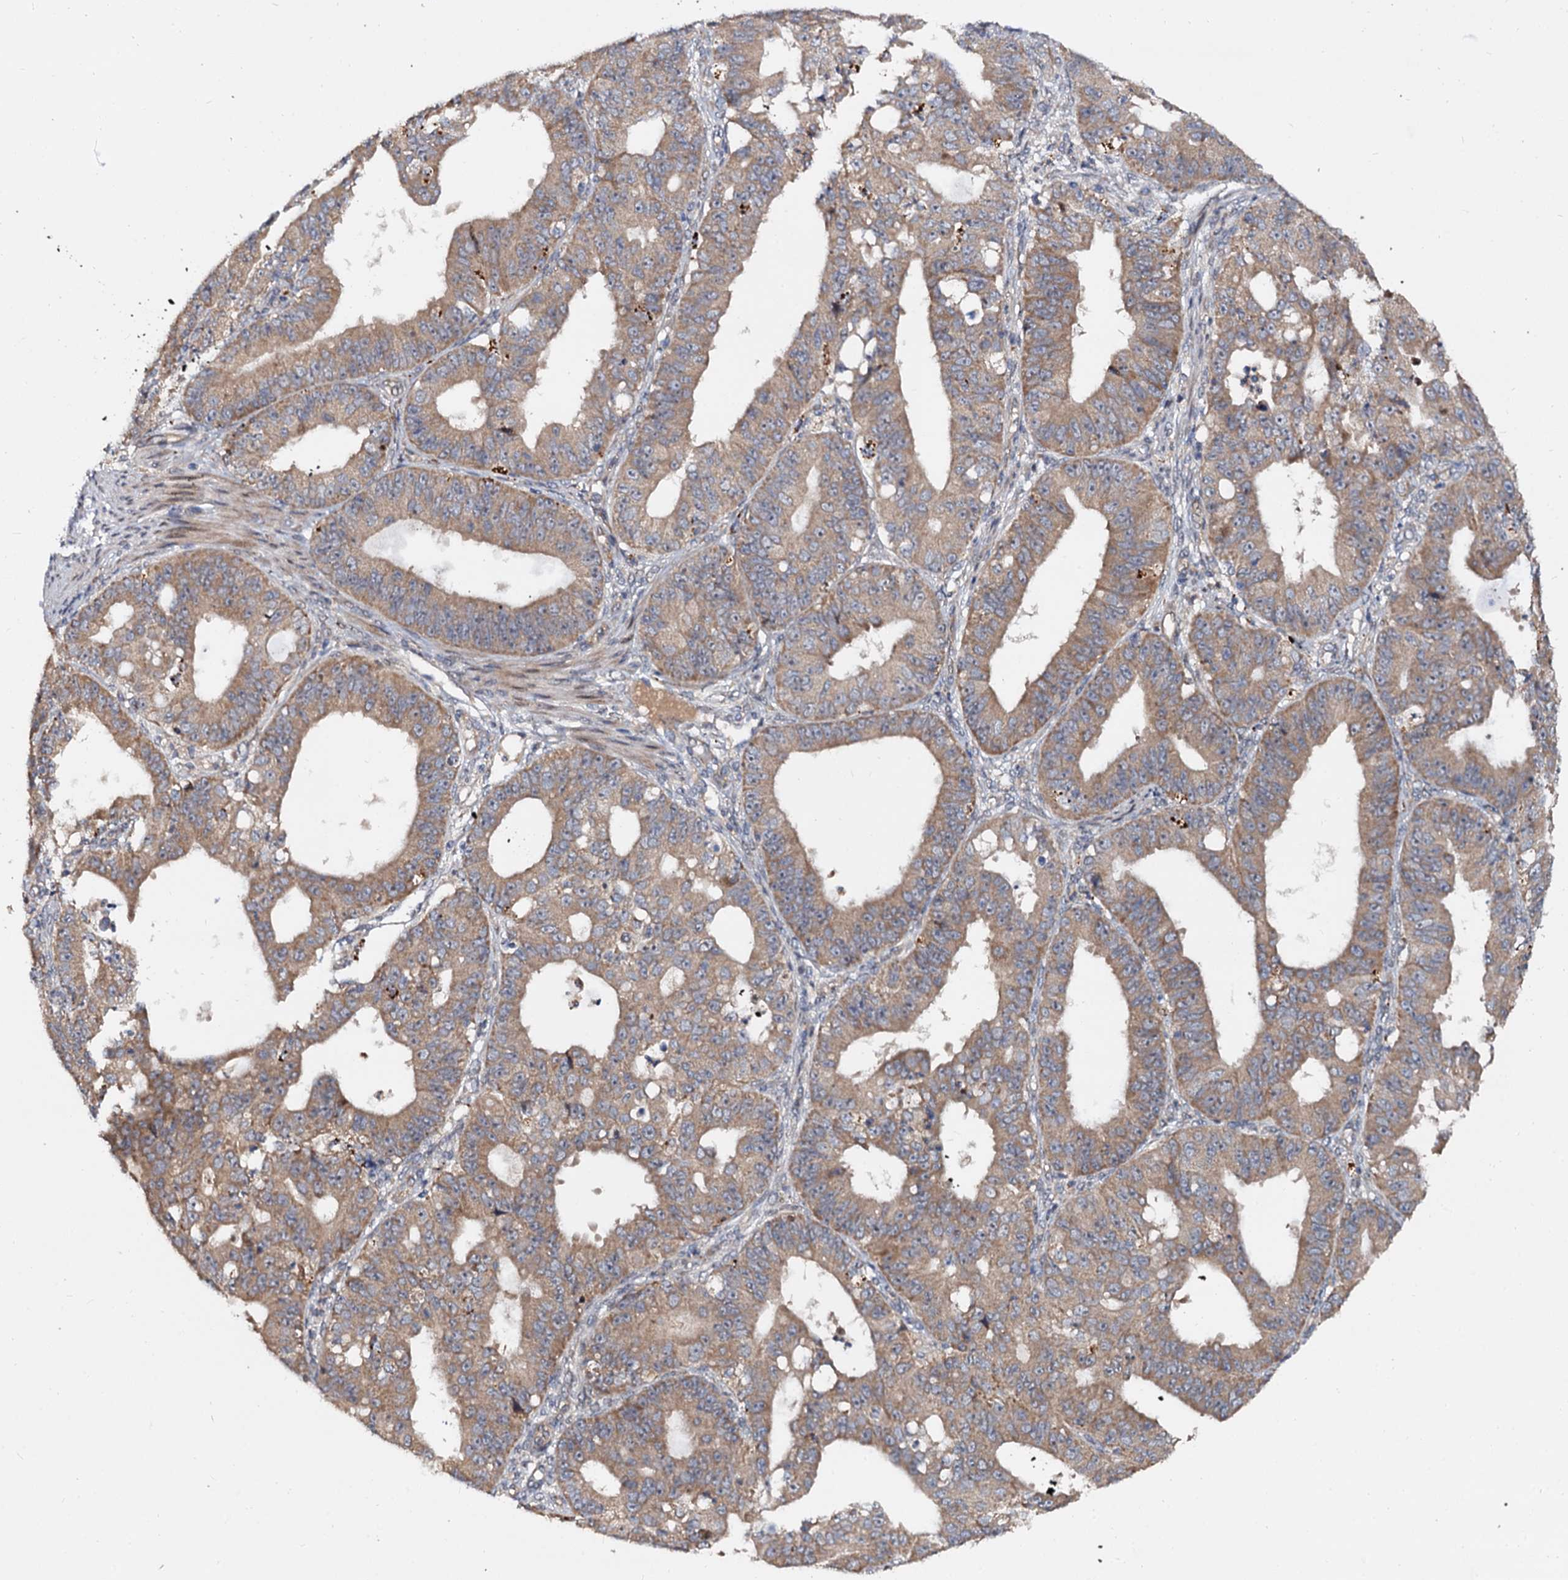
{"staining": {"intensity": "moderate", "quantity": ">75%", "location": "cytoplasmic/membranous"}, "tissue": "ovarian cancer", "cell_type": "Tumor cells", "image_type": "cancer", "snomed": [{"axis": "morphology", "description": "Carcinoma, endometroid"}, {"axis": "topography", "description": "Appendix"}, {"axis": "topography", "description": "Ovary"}], "caption": "A brown stain shows moderate cytoplasmic/membranous staining of a protein in human ovarian endometroid carcinoma tumor cells.", "gene": "WWC3", "patient": {"sex": "female", "age": 42}}